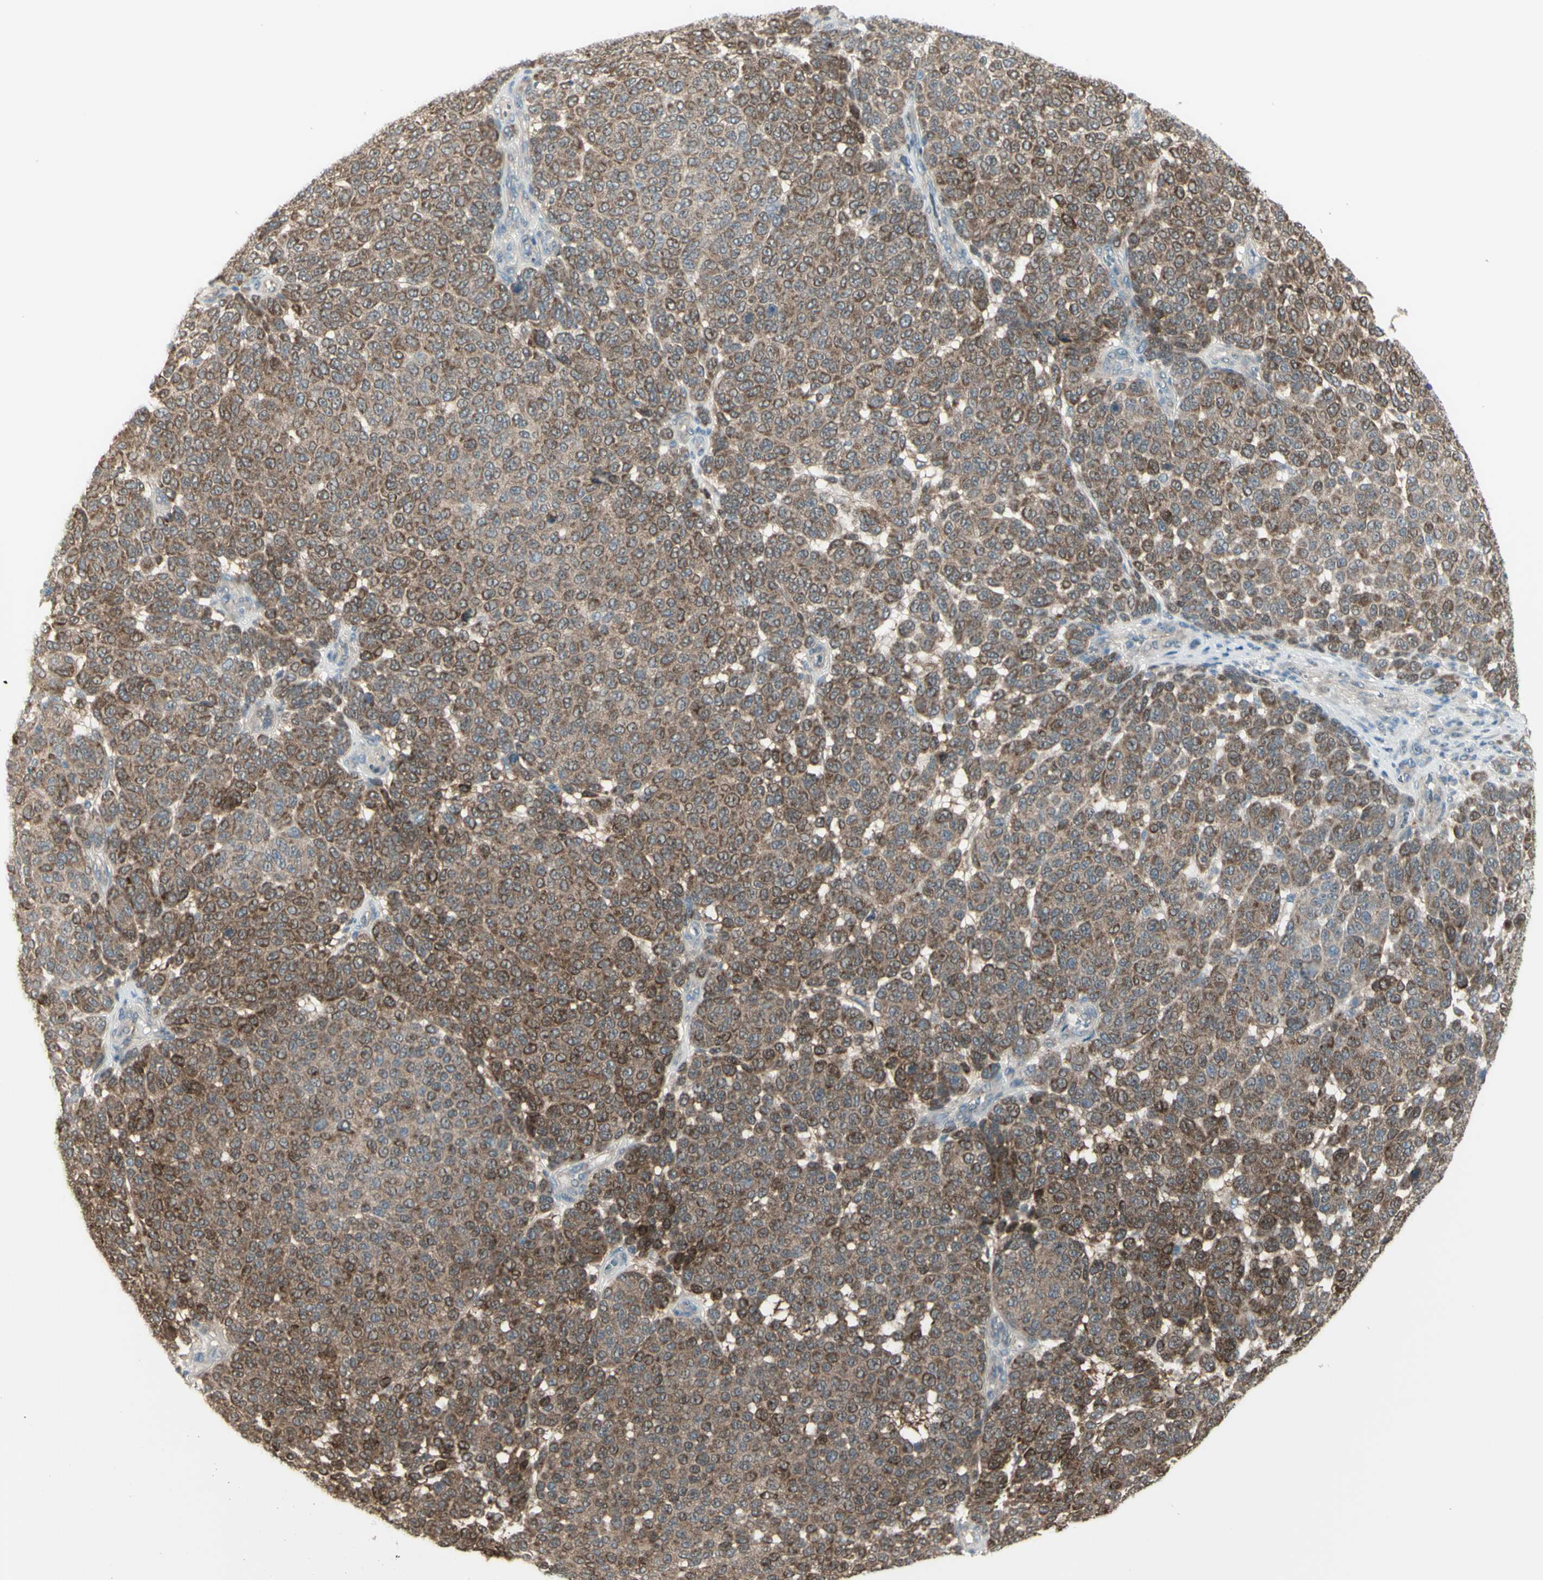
{"staining": {"intensity": "moderate", "quantity": ">75%", "location": "cytoplasmic/membranous"}, "tissue": "melanoma", "cell_type": "Tumor cells", "image_type": "cancer", "snomed": [{"axis": "morphology", "description": "Malignant melanoma, NOS"}, {"axis": "topography", "description": "Skin"}], "caption": "A medium amount of moderate cytoplasmic/membranous positivity is appreciated in about >75% of tumor cells in melanoma tissue.", "gene": "NAXD", "patient": {"sex": "male", "age": 59}}